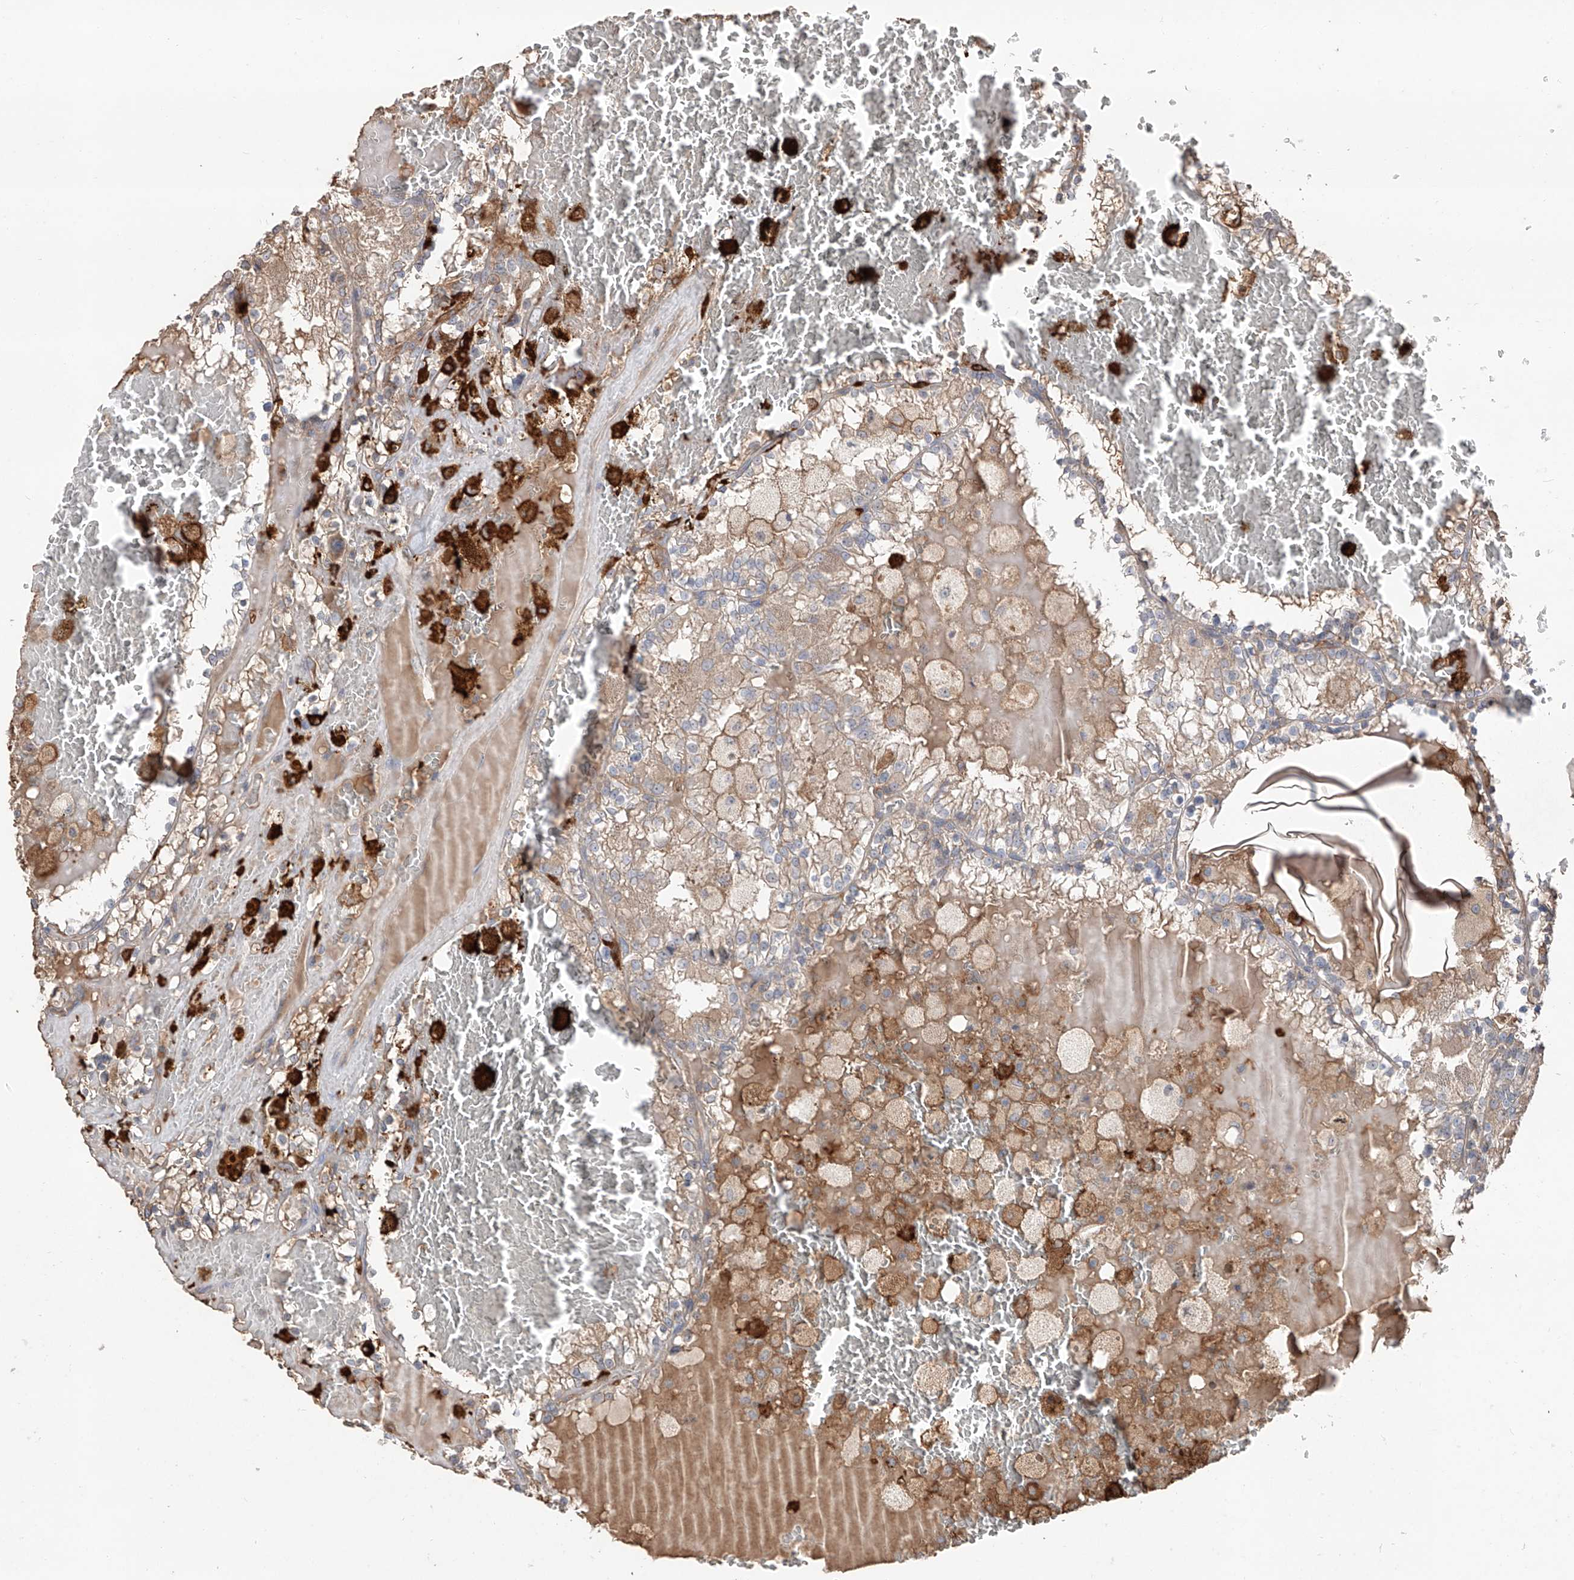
{"staining": {"intensity": "weak", "quantity": "<25%", "location": "cytoplasmic/membranous"}, "tissue": "renal cancer", "cell_type": "Tumor cells", "image_type": "cancer", "snomed": [{"axis": "morphology", "description": "Adenocarcinoma, NOS"}, {"axis": "topography", "description": "Kidney"}], "caption": "Photomicrograph shows no significant protein positivity in tumor cells of adenocarcinoma (renal).", "gene": "EDN1", "patient": {"sex": "female", "age": 56}}